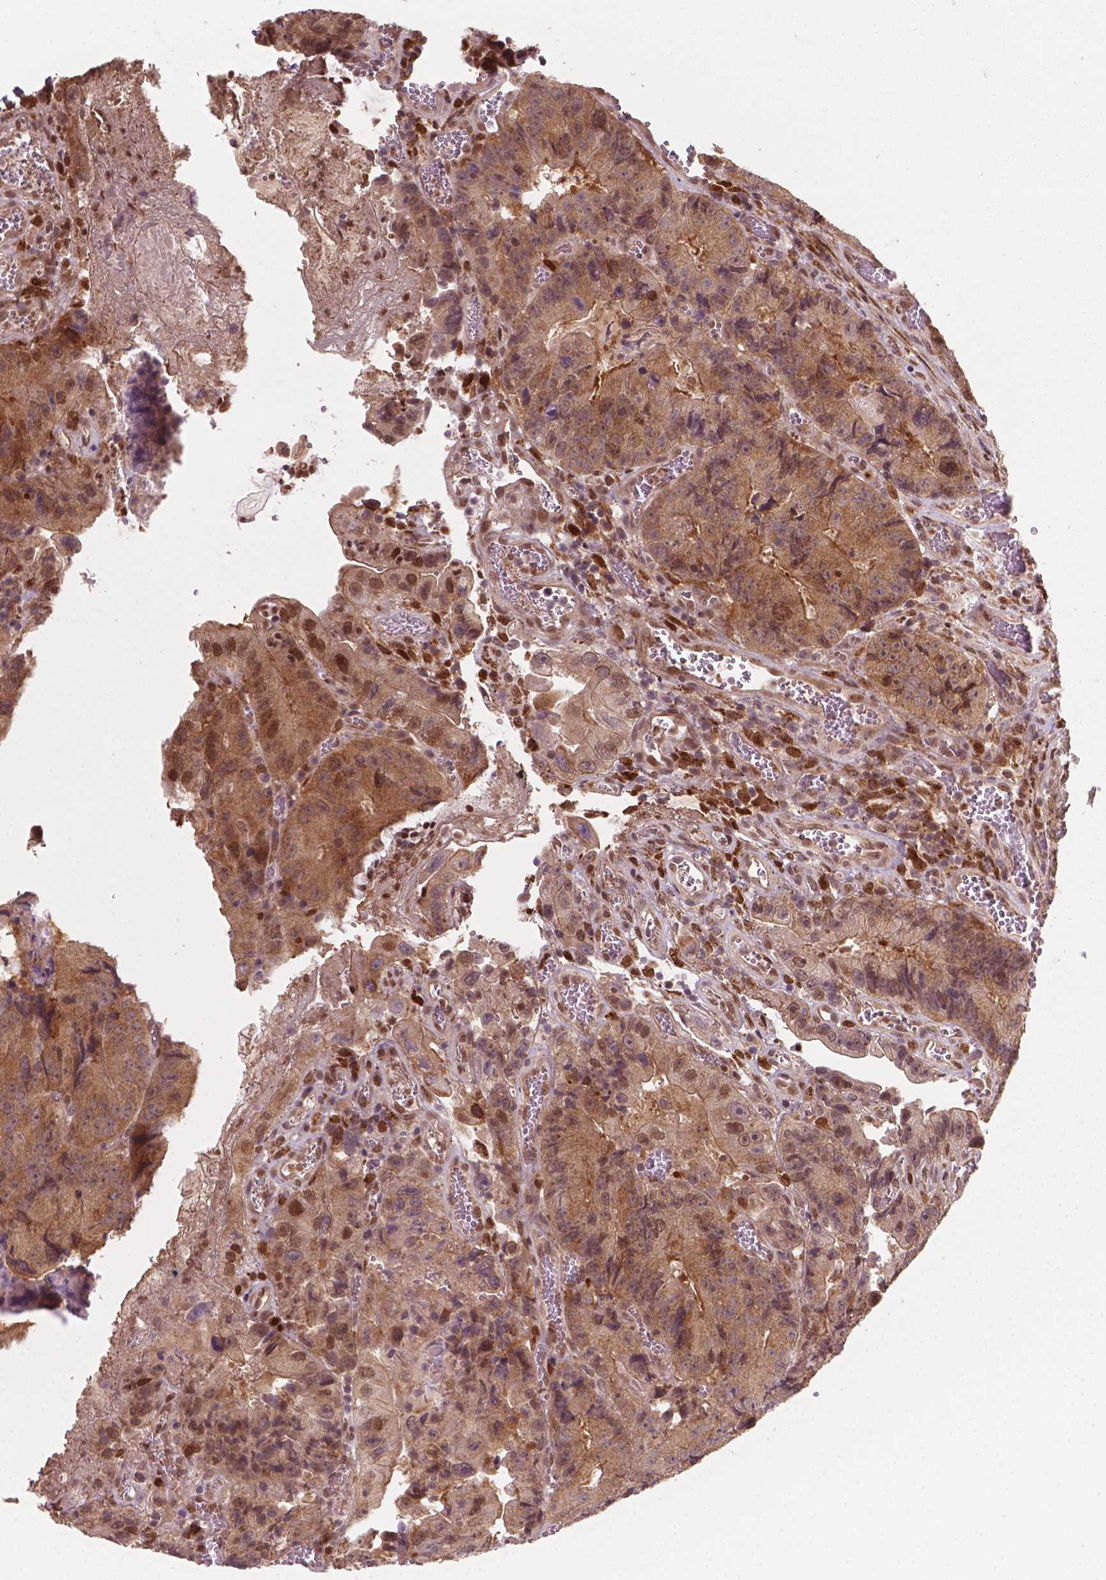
{"staining": {"intensity": "moderate", "quantity": ">75%", "location": "cytoplasmic/membranous,nuclear"}, "tissue": "colorectal cancer", "cell_type": "Tumor cells", "image_type": "cancer", "snomed": [{"axis": "morphology", "description": "Adenocarcinoma, NOS"}, {"axis": "topography", "description": "Colon"}], "caption": "Colorectal cancer tissue displays moderate cytoplasmic/membranous and nuclear positivity in approximately >75% of tumor cells, visualized by immunohistochemistry. Nuclei are stained in blue.", "gene": "NFAT5", "patient": {"sex": "female", "age": 86}}